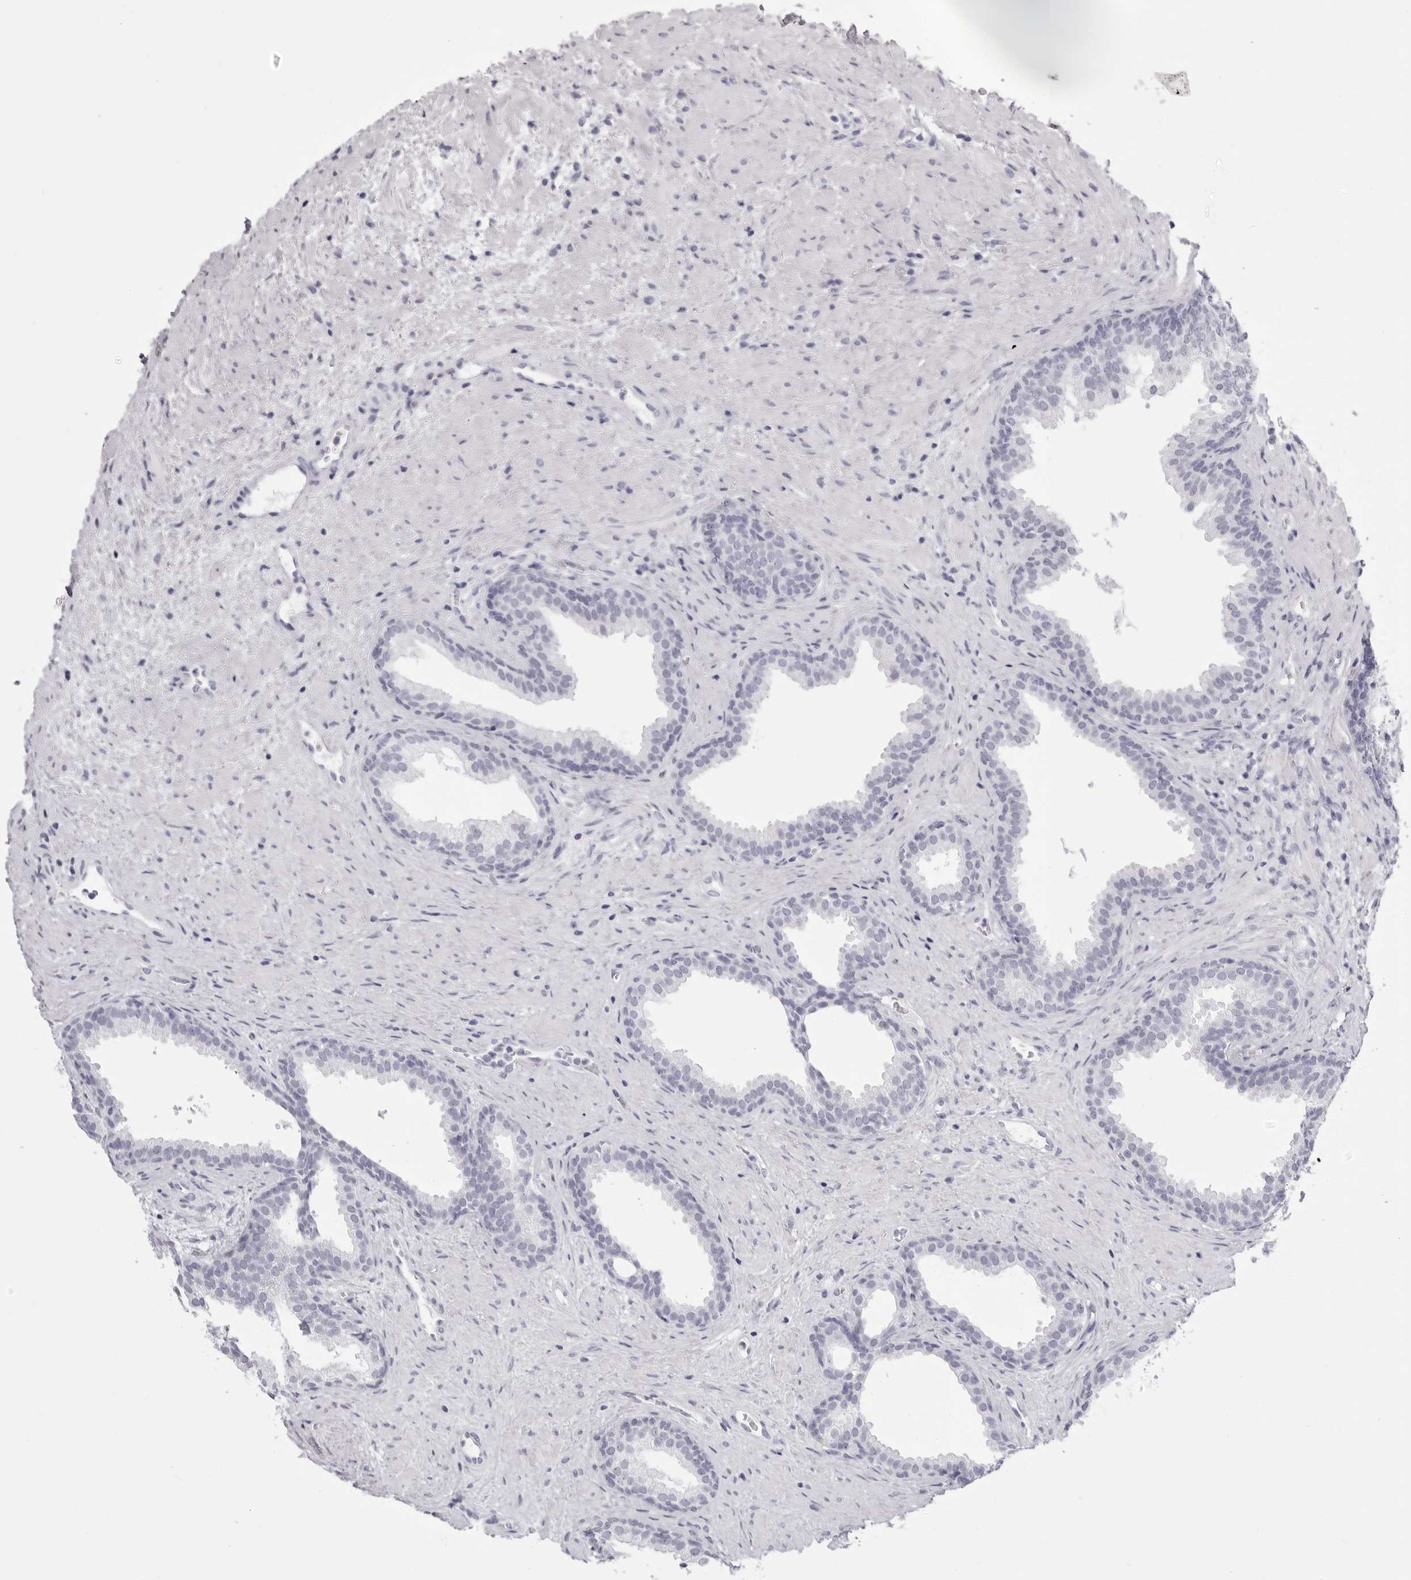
{"staining": {"intensity": "negative", "quantity": "none", "location": "none"}, "tissue": "prostate", "cell_type": "Glandular cells", "image_type": "normal", "snomed": [{"axis": "morphology", "description": "Normal tissue, NOS"}, {"axis": "topography", "description": "Prostate"}], "caption": "Protein analysis of normal prostate demonstrates no significant positivity in glandular cells.", "gene": "TMOD4", "patient": {"sex": "male", "age": 76}}